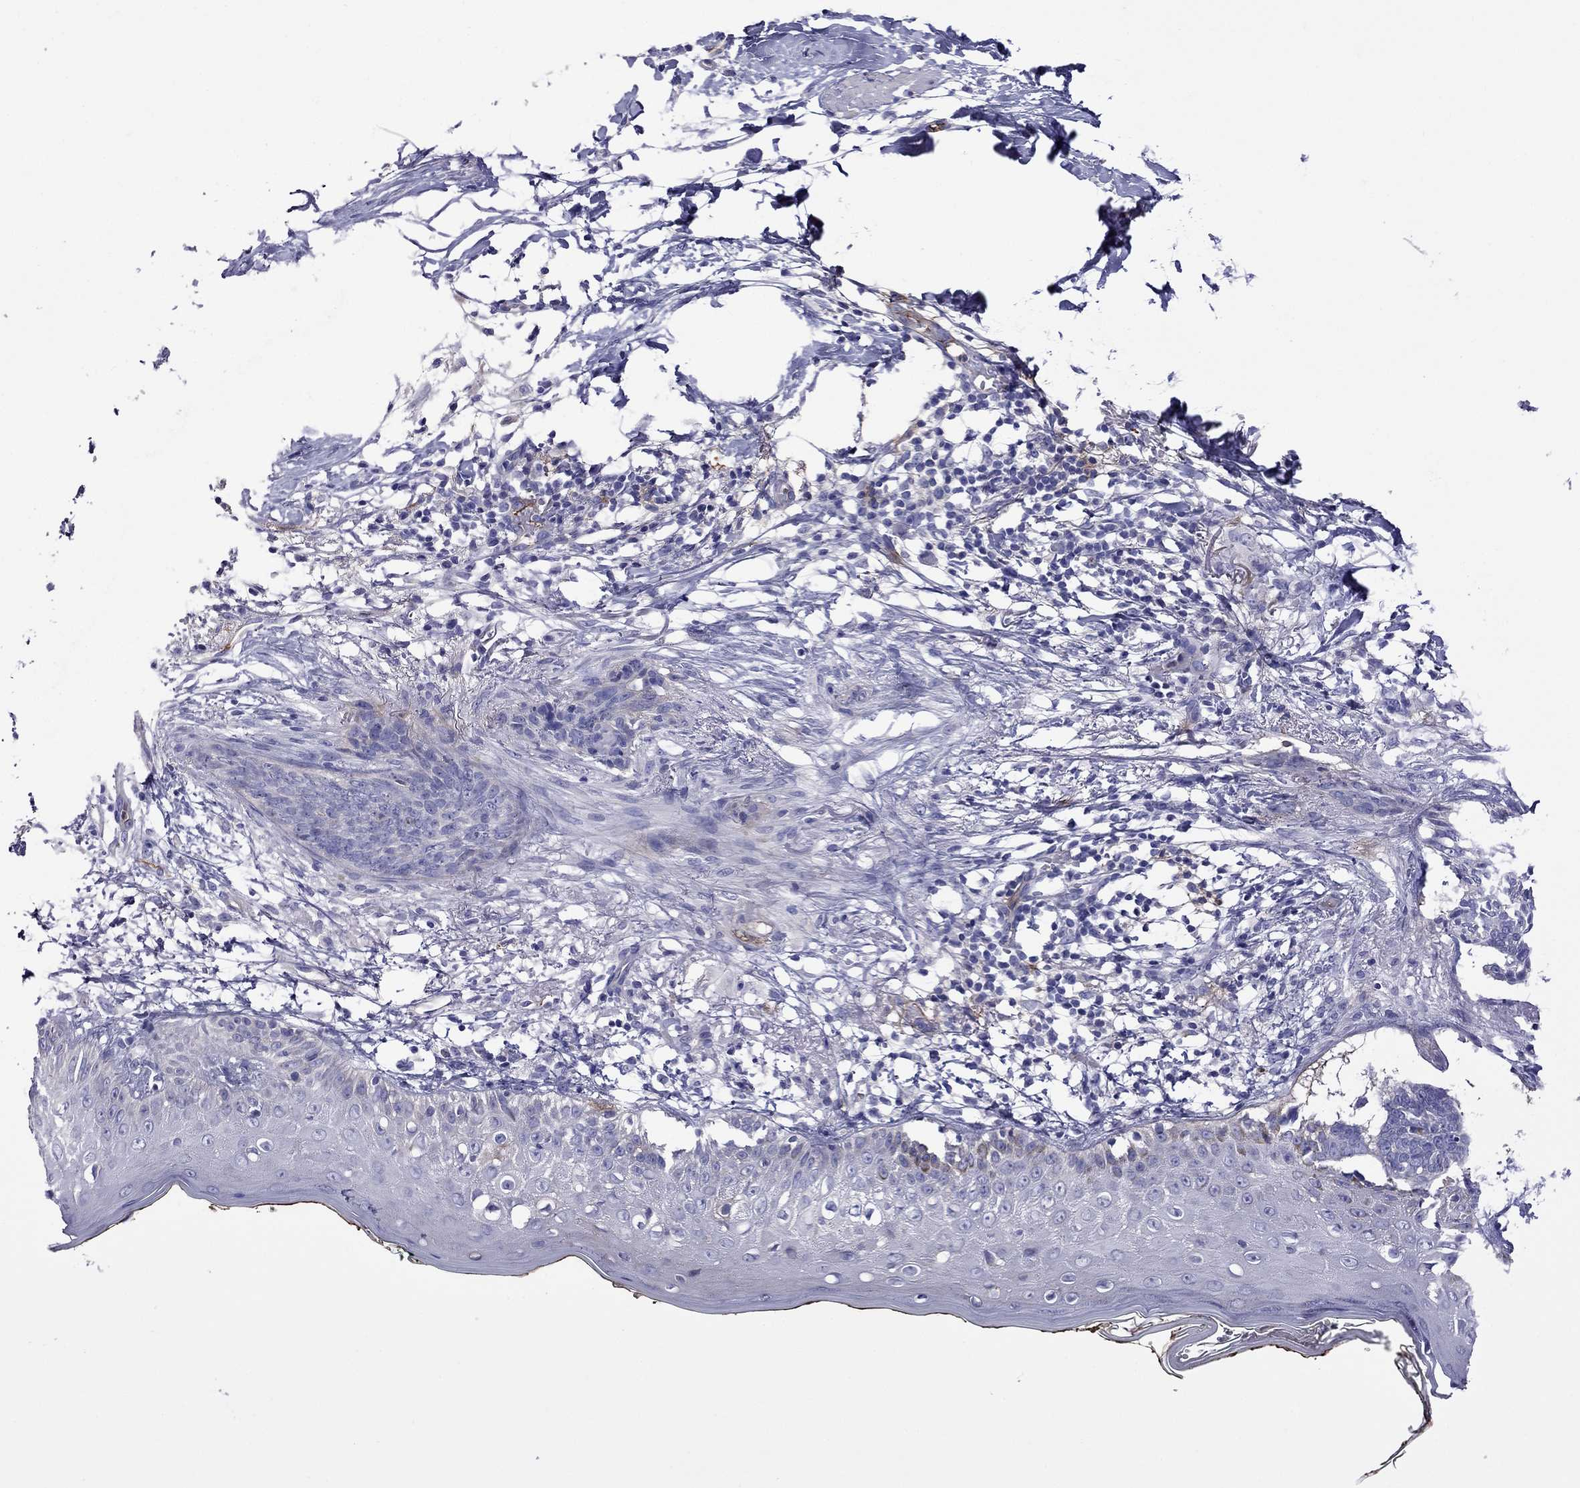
{"staining": {"intensity": "negative", "quantity": "none", "location": "none"}, "tissue": "skin cancer", "cell_type": "Tumor cells", "image_type": "cancer", "snomed": [{"axis": "morphology", "description": "Normal tissue, NOS"}, {"axis": "morphology", "description": "Basal cell carcinoma"}, {"axis": "topography", "description": "Skin"}], "caption": "A high-resolution histopathology image shows IHC staining of basal cell carcinoma (skin), which displays no significant positivity in tumor cells.", "gene": "STAR", "patient": {"sex": "male", "age": 84}}